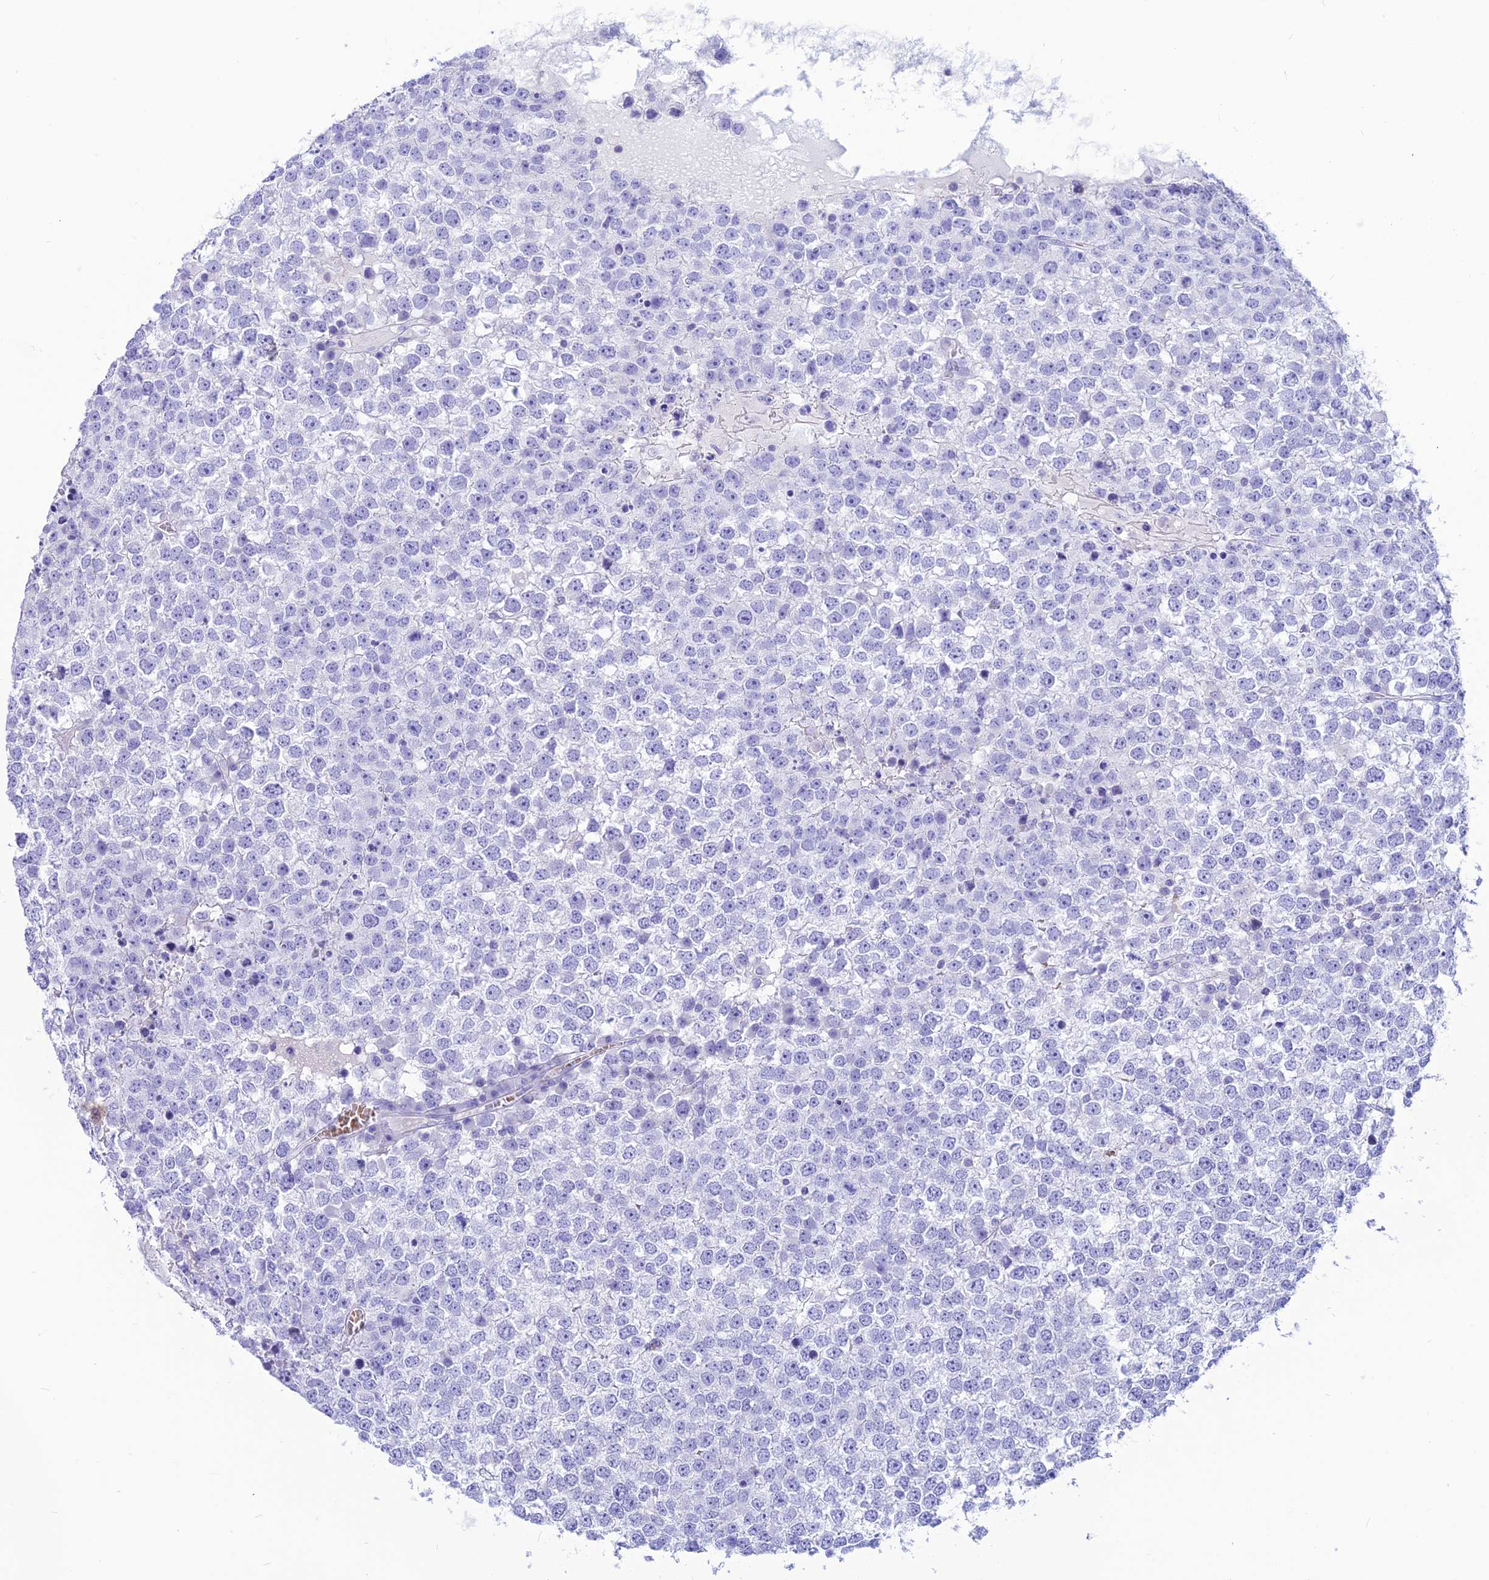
{"staining": {"intensity": "negative", "quantity": "none", "location": "none"}, "tissue": "testis cancer", "cell_type": "Tumor cells", "image_type": "cancer", "snomed": [{"axis": "morphology", "description": "Seminoma, NOS"}, {"axis": "topography", "description": "Testis"}], "caption": "IHC photomicrograph of neoplastic tissue: testis cancer (seminoma) stained with DAB (3,3'-diaminobenzidine) displays no significant protein staining in tumor cells.", "gene": "GLYATL1", "patient": {"sex": "male", "age": 65}}